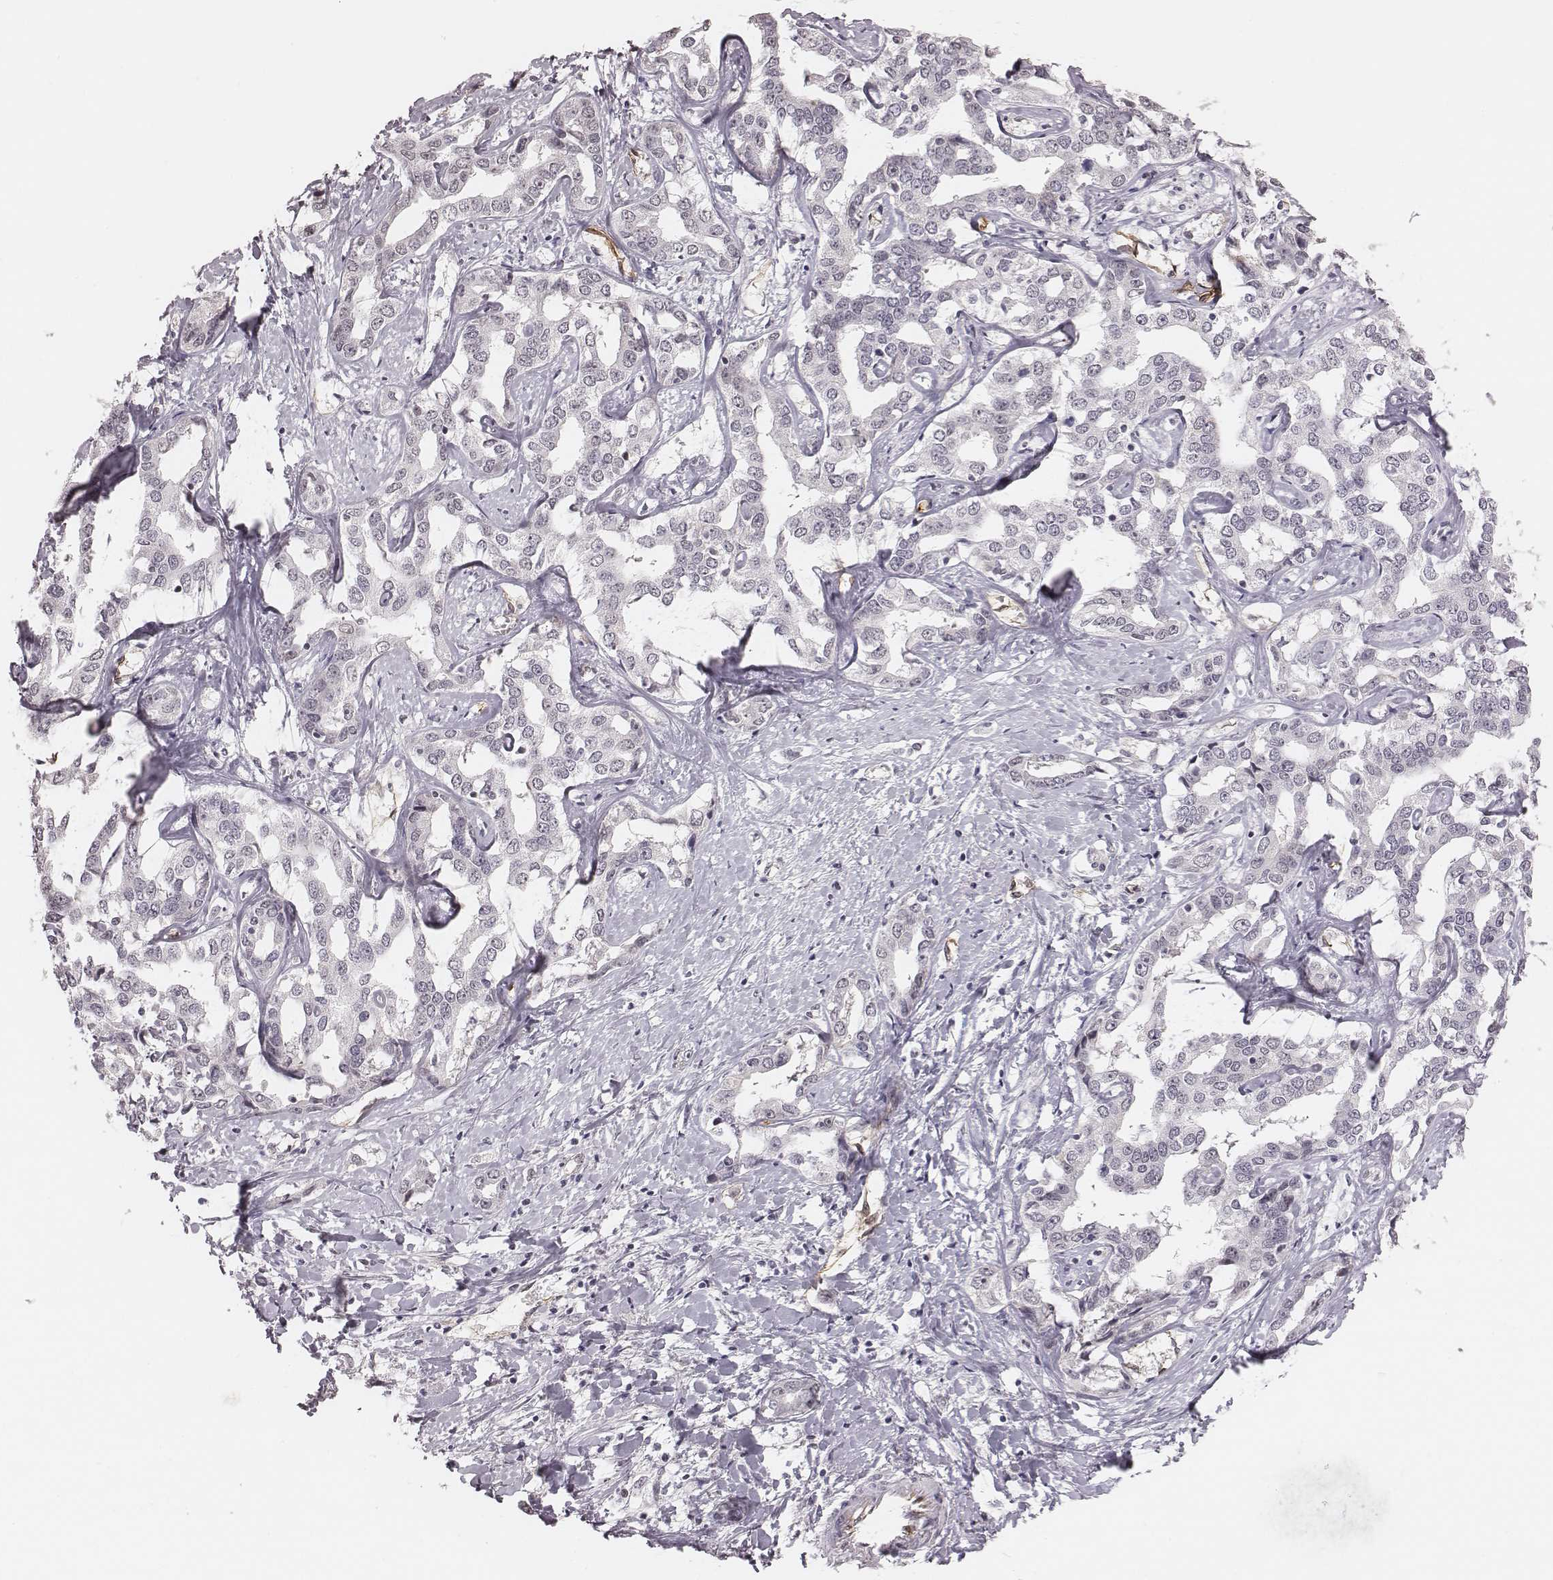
{"staining": {"intensity": "negative", "quantity": "none", "location": "none"}, "tissue": "liver cancer", "cell_type": "Tumor cells", "image_type": "cancer", "snomed": [{"axis": "morphology", "description": "Cholangiocarcinoma"}, {"axis": "topography", "description": "Liver"}], "caption": "Tumor cells are negative for brown protein staining in liver cholangiocarcinoma.", "gene": "RPGRIP1", "patient": {"sex": "male", "age": 59}}